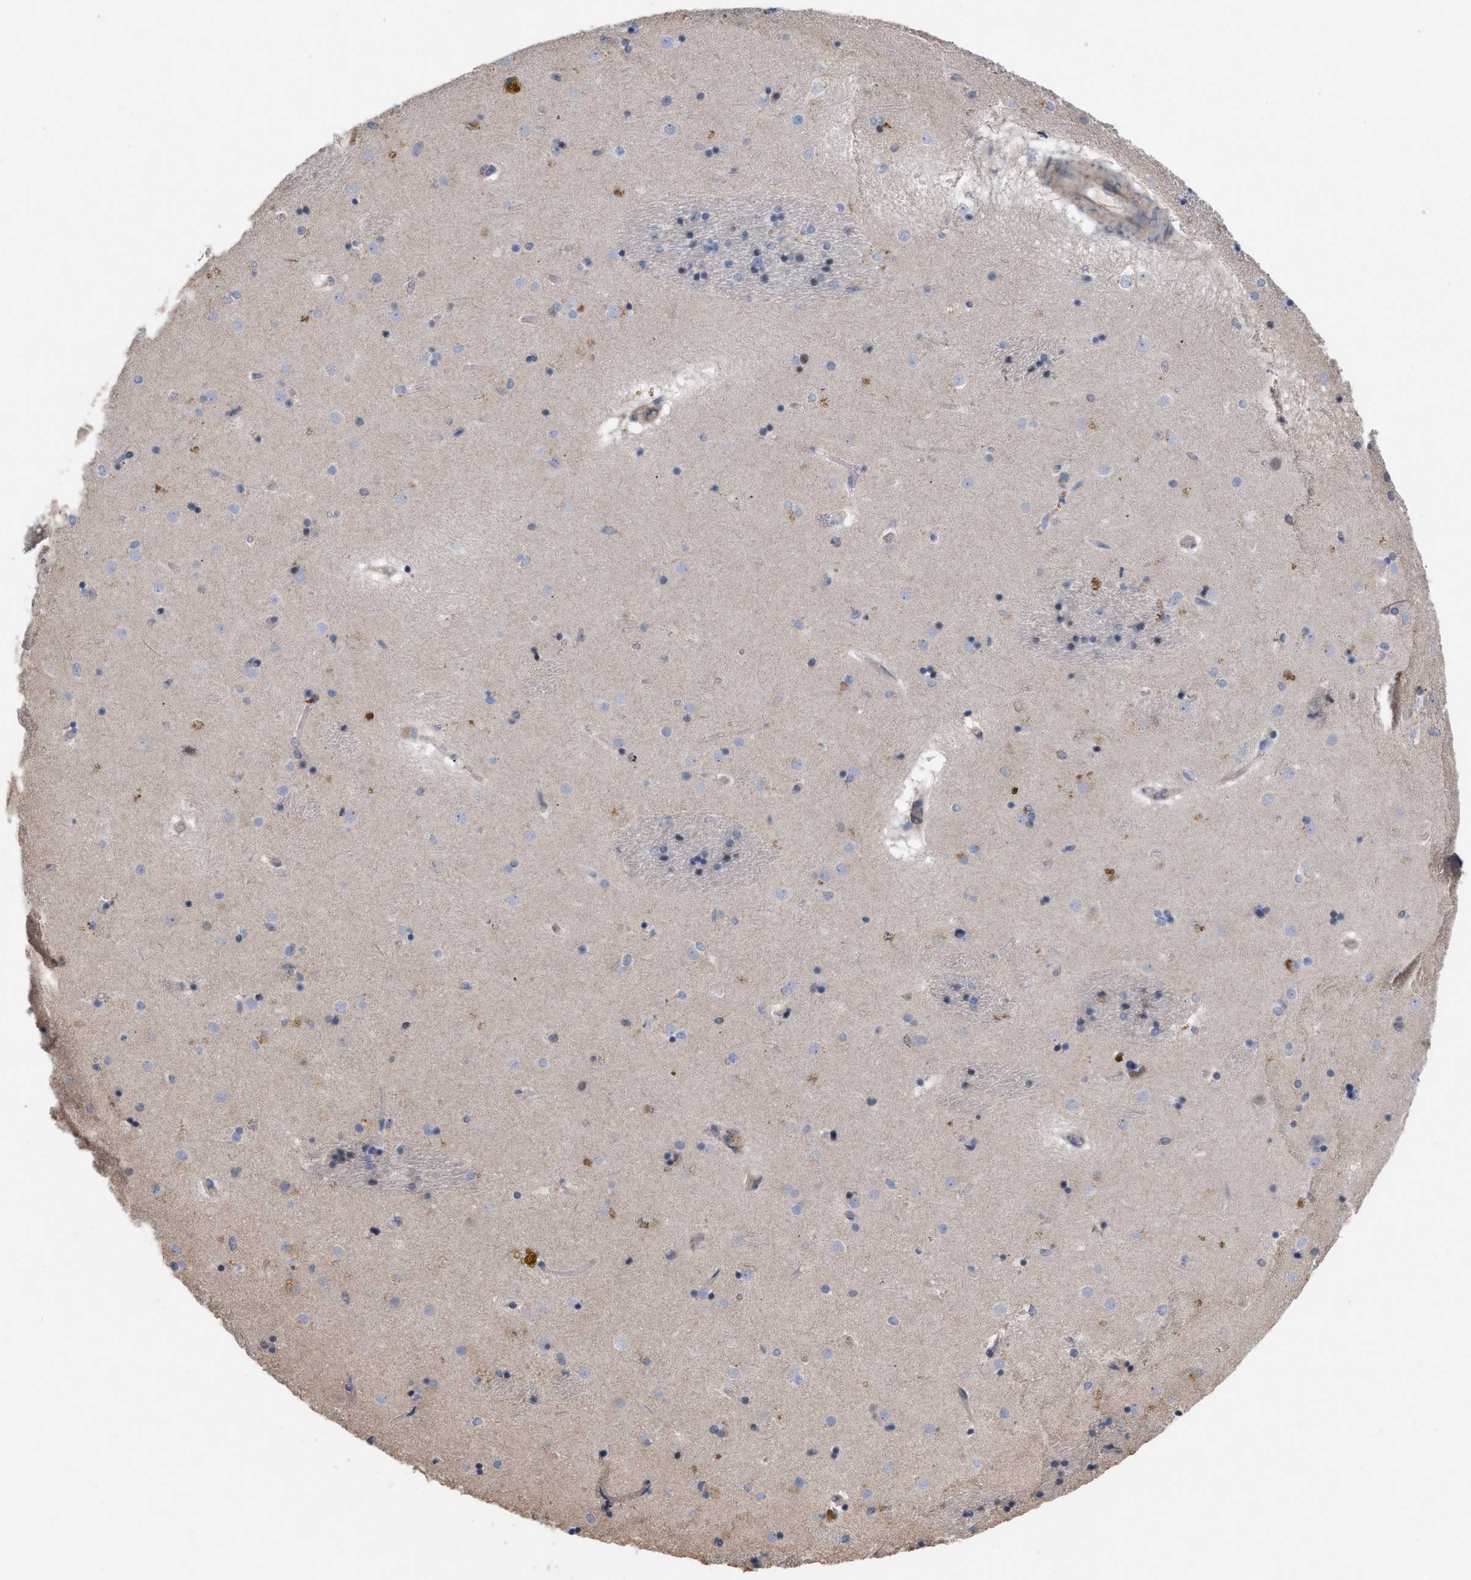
{"staining": {"intensity": "negative", "quantity": "none", "location": "none"}, "tissue": "caudate", "cell_type": "Glial cells", "image_type": "normal", "snomed": [{"axis": "morphology", "description": "Normal tissue, NOS"}, {"axis": "topography", "description": "Lateral ventricle wall"}], "caption": "IHC of normal caudate demonstrates no positivity in glial cells.", "gene": "TMEM131", "patient": {"sex": "male", "age": 70}}